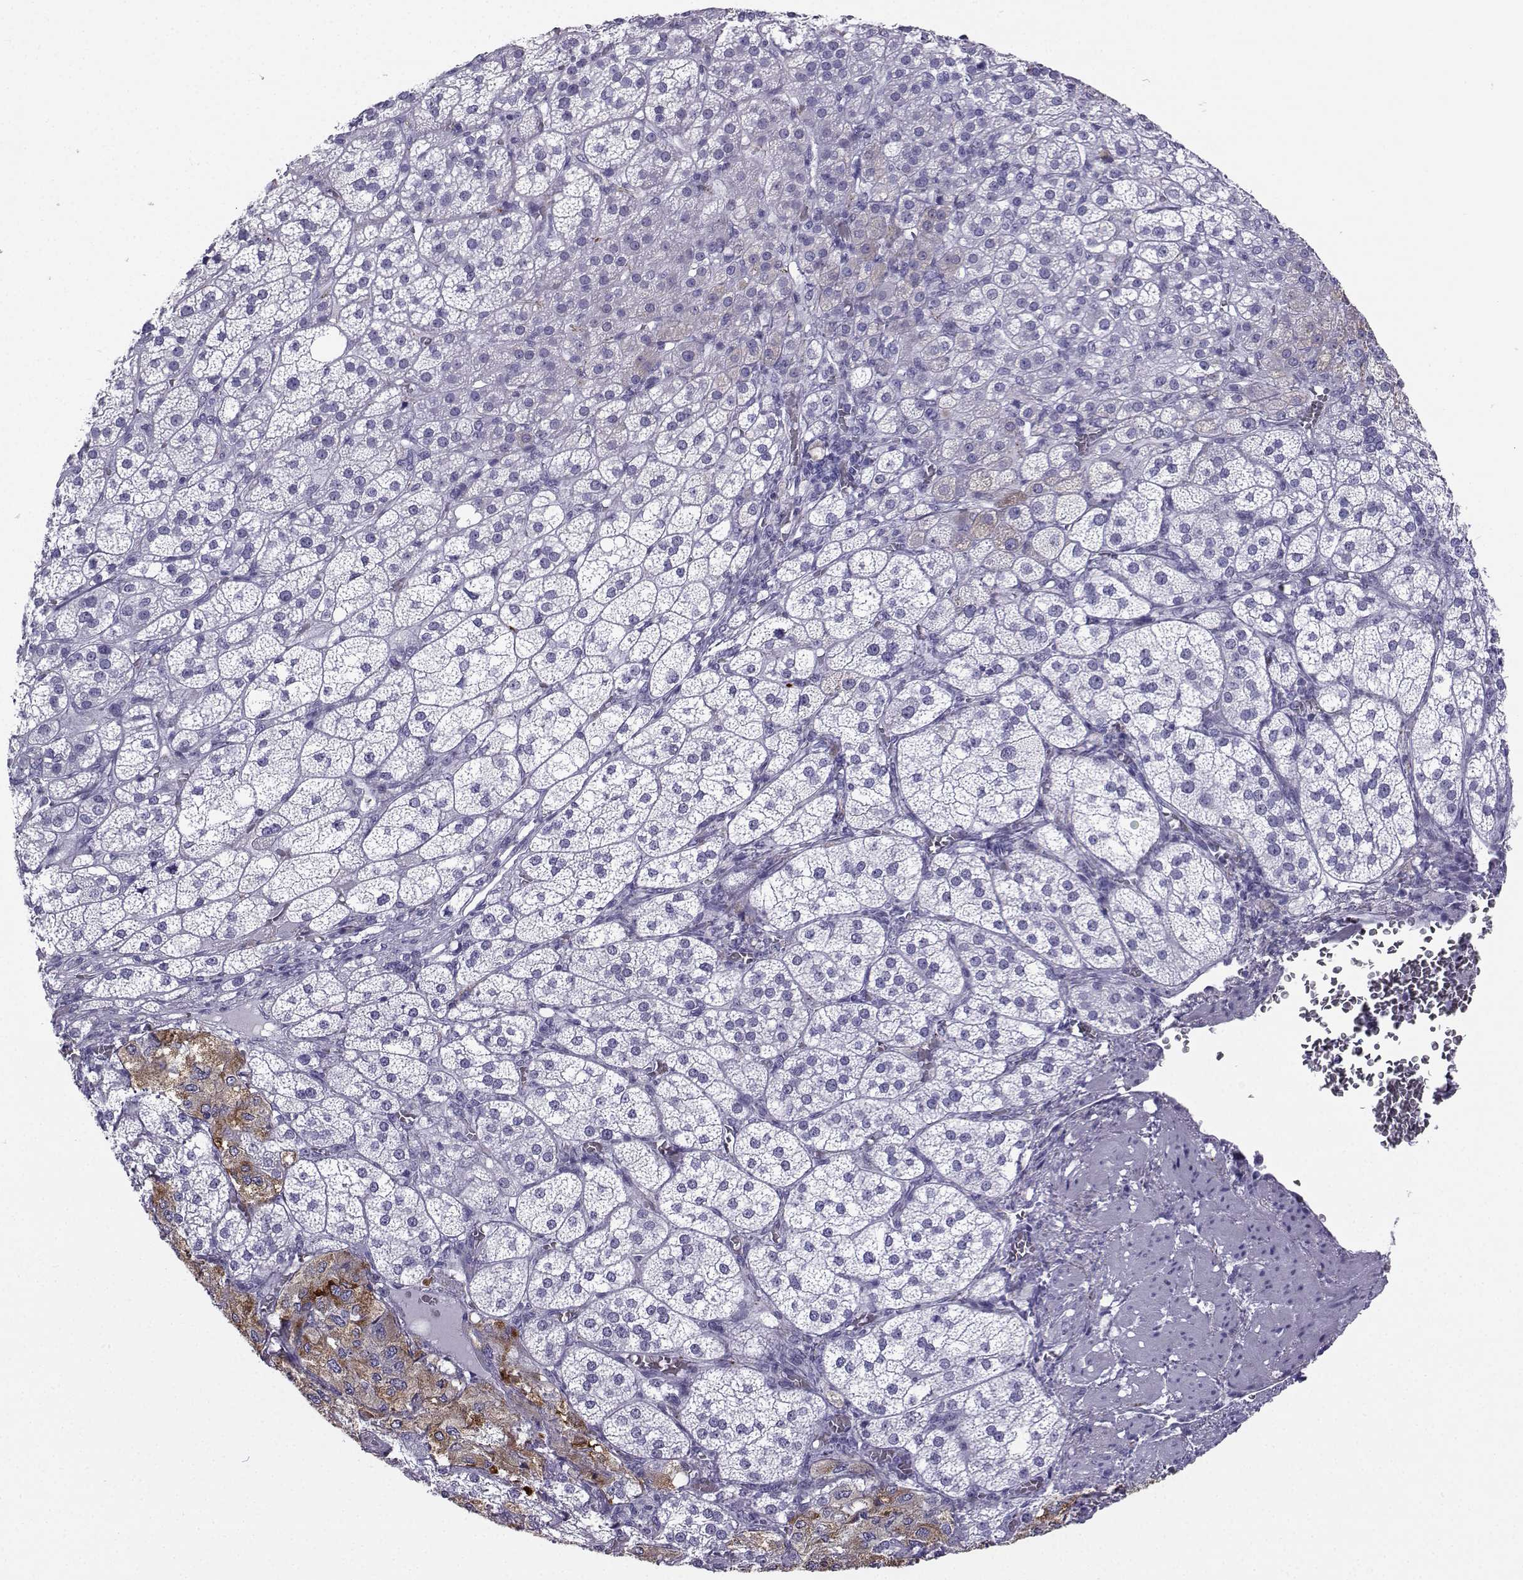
{"staining": {"intensity": "strong", "quantity": "<25%", "location": "cytoplasmic/membranous"}, "tissue": "adrenal gland", "cell_type": "Glandular cells", "image_type": "normal", "snomed": [{"axis": "morphology", "description": "Normal tissue, NOS"}, {"axis": "topography", "description": "Adrenal gland"}], "caption": "Immunohistochemical staining of unremarkable adrenal gland reveals medium levels of strong cytoplasmic/membranous expression in about <25% of glandular cells.", "gene": "SLC18A2", "patient": {"sex": "female", "age": 60}}